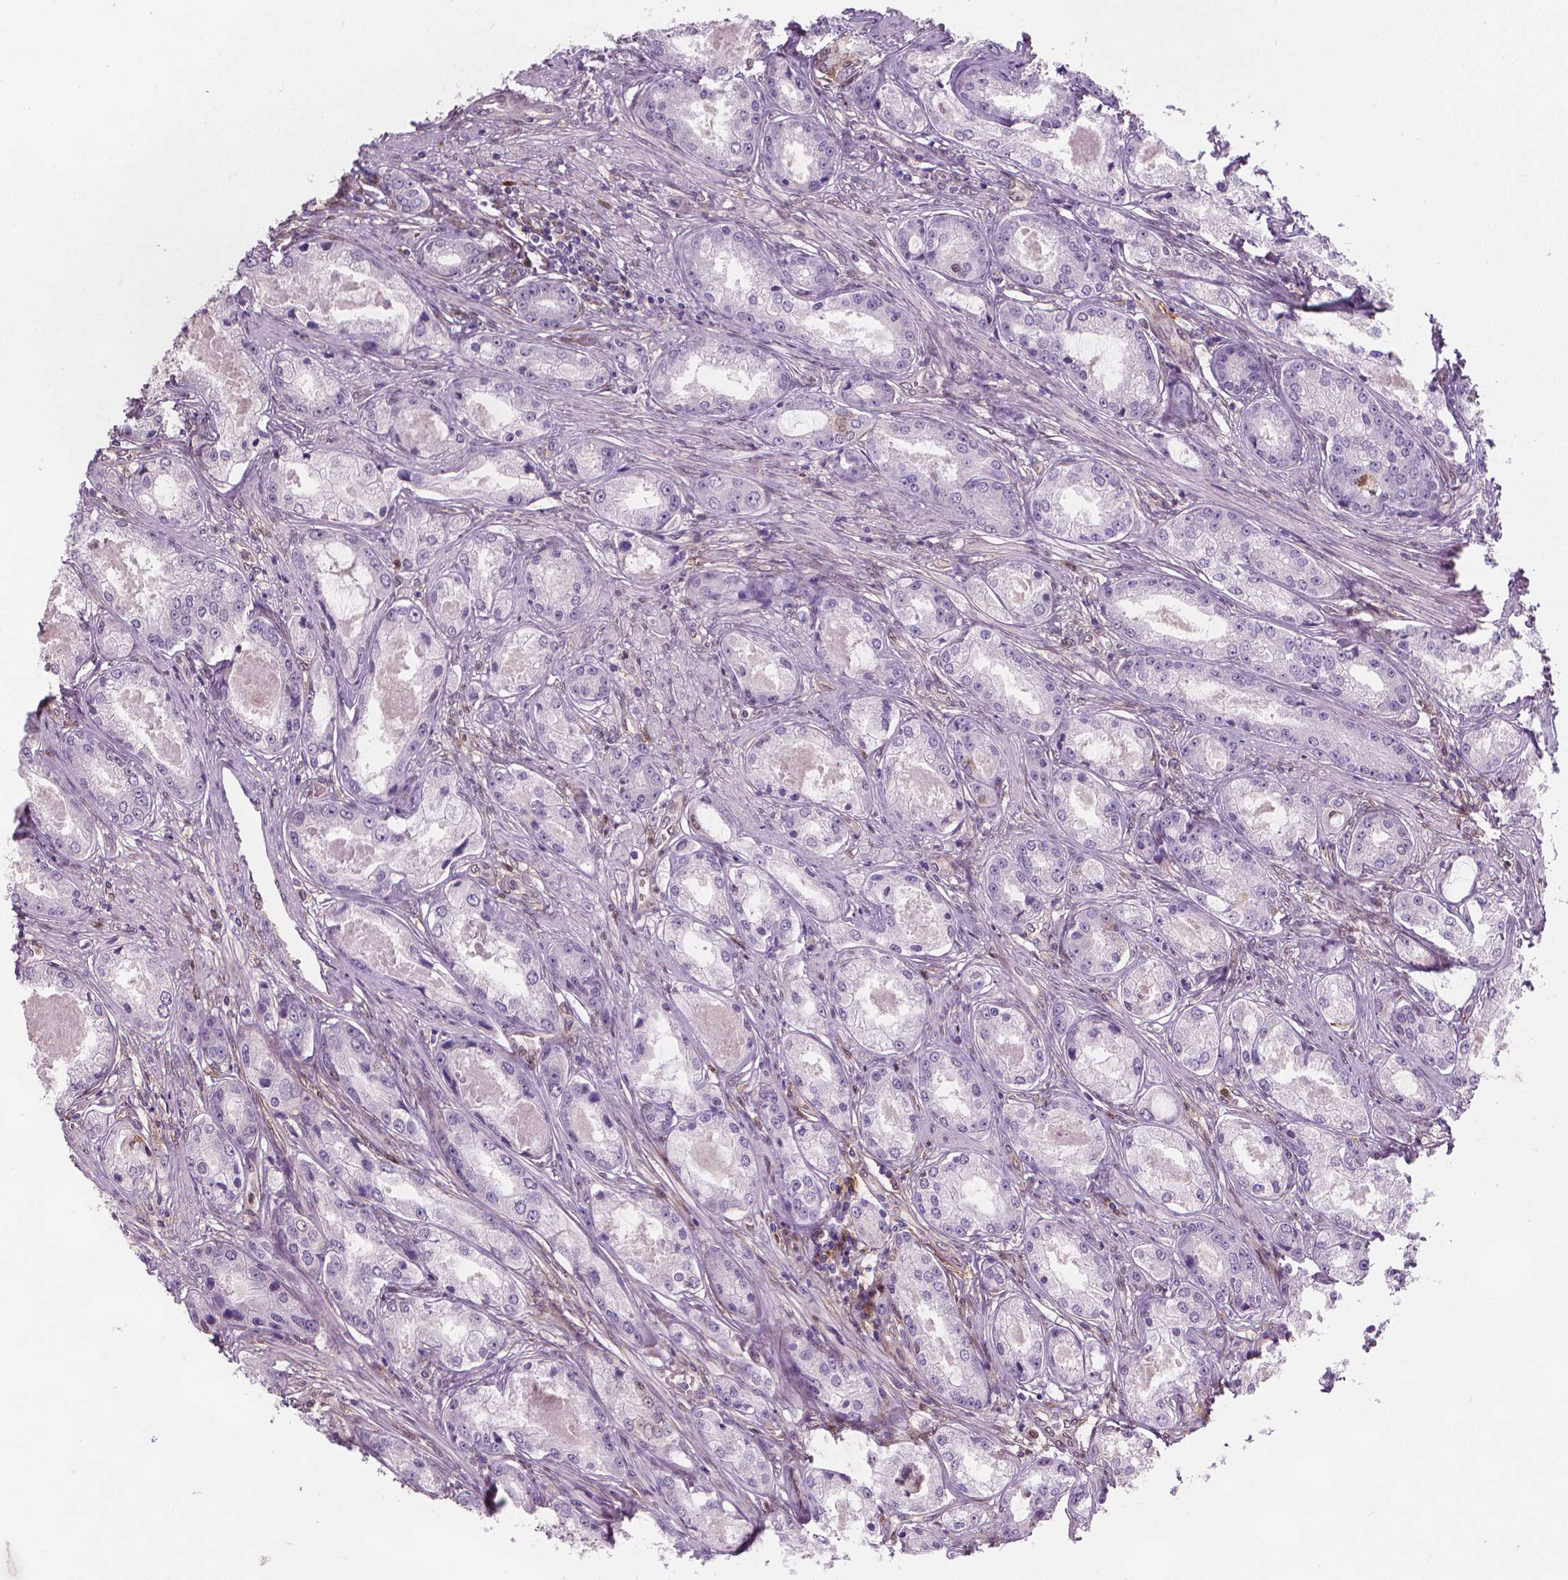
{"staining": {"intensity": "negative", "quantity": "none", "location": "none"}, "tissue": "prostate cancer", "cell_type": "Tumor cells", "image_type": "cancer", "snomed": [{"axis": "morphology", "description": "Adenocarcinoma, Low grade"}, {"axis": "topography", "description": "Prostate"}], "caption": "An immunohistochemistry photomicrograph of prostate cancer (low-grade adenocarcinoma) is shown. There is no staining in tumor cells of prostate cancer (low-grade adenocarcinoma).", "gene": "TNFAIP2", "patient": {"sex": "male", "age": 68}}